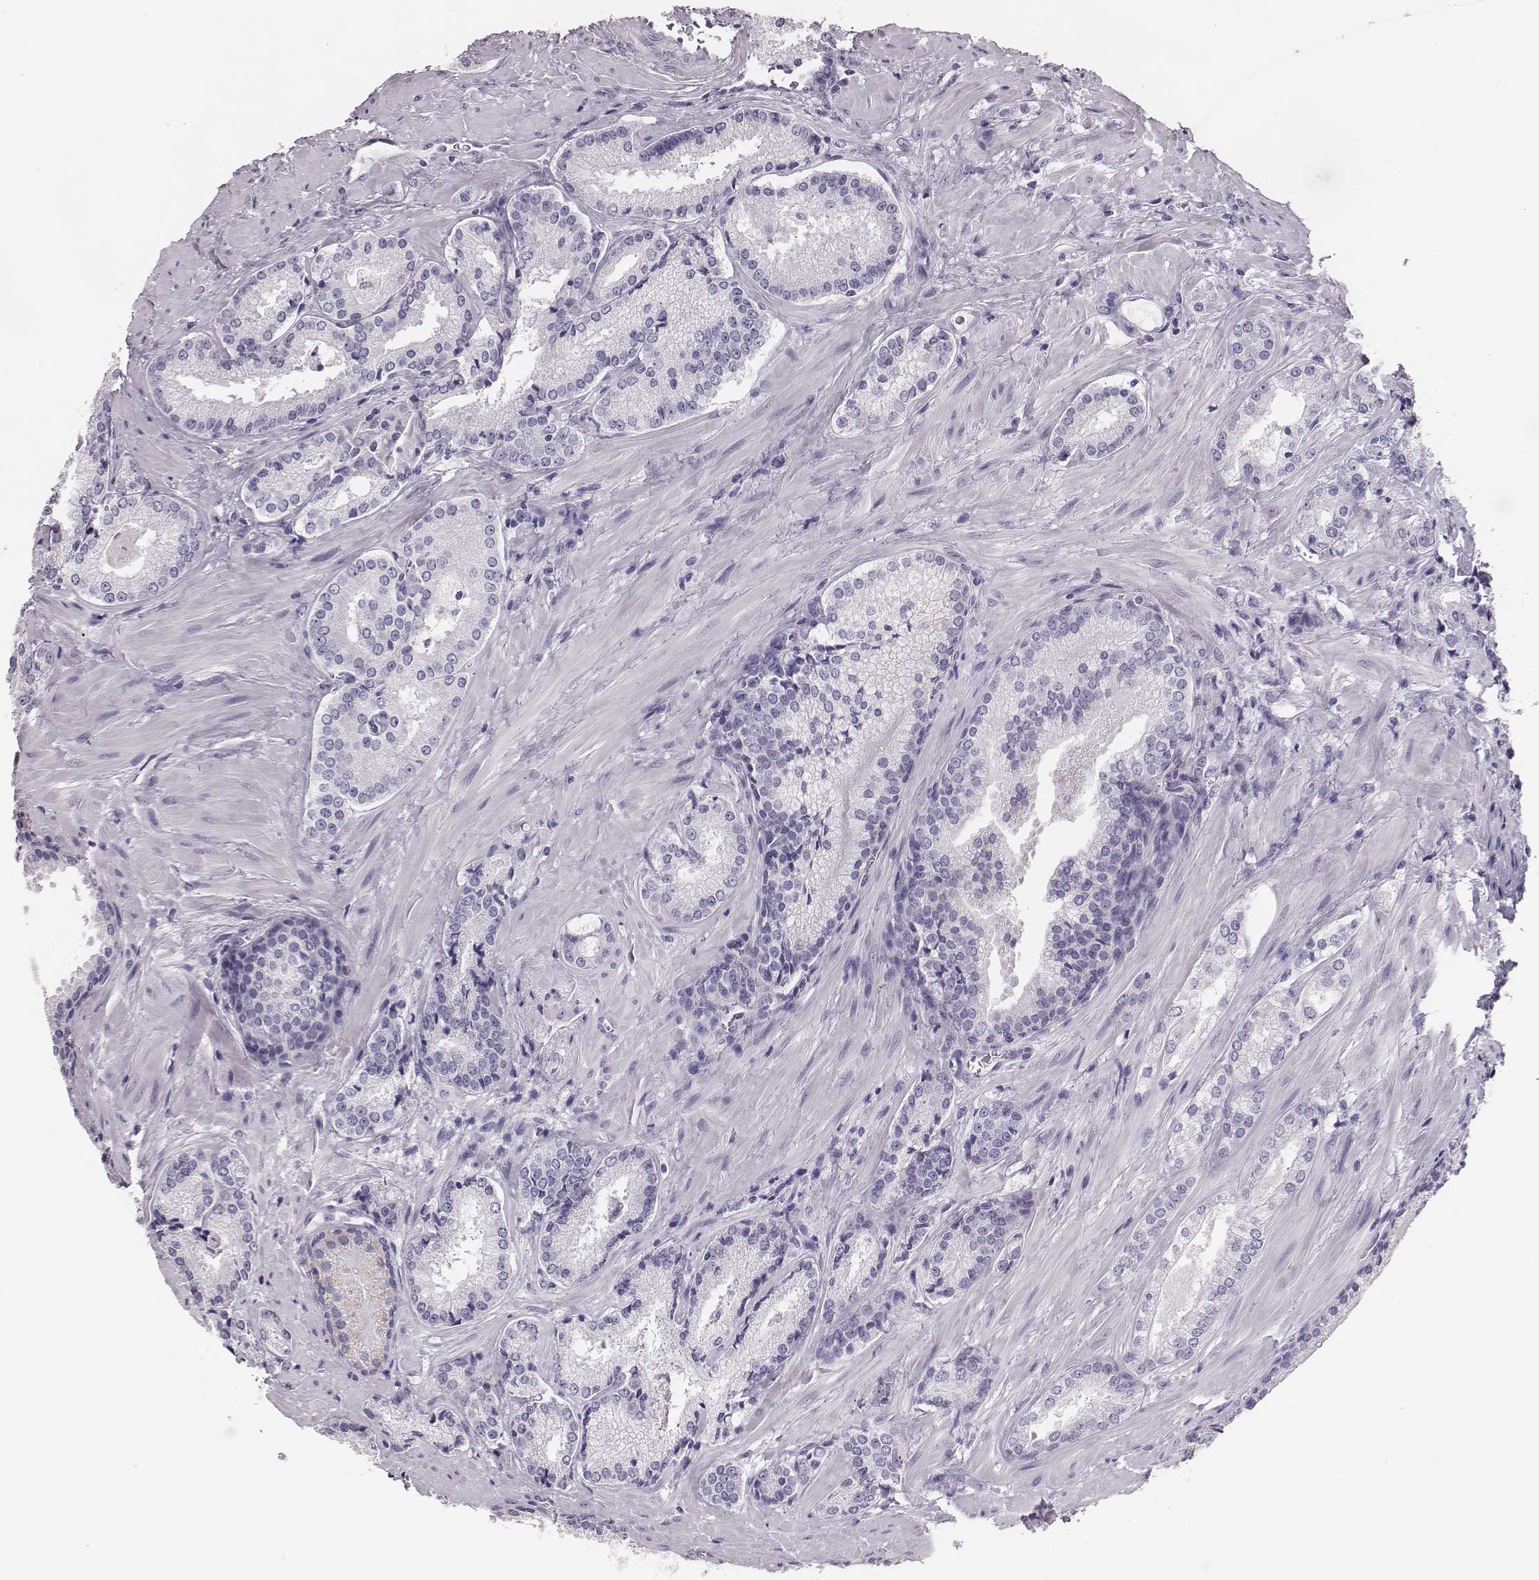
{"staining": {"intensity": "negative", "quantity": "none", "location": "none"}, "tissue": "prostate cancer", "cell_type": "Tumor cells", "image_type": "cancer", "snomed": [{"axis": "morphology", "description": "Adenocarcinoma, Low grade"}, {"axis": "topography", "description": "Prostate"}], "caption": "This photomicrograph is of adenocarcinoma (low-grade) (prostate) stained with immunohistochemistry to label a protein in brown with the nuclei are counter-stained blue. There is no expression in tumor cells.", "gene": "H1-6", "patient": {"sex": "male", "age": 56}}